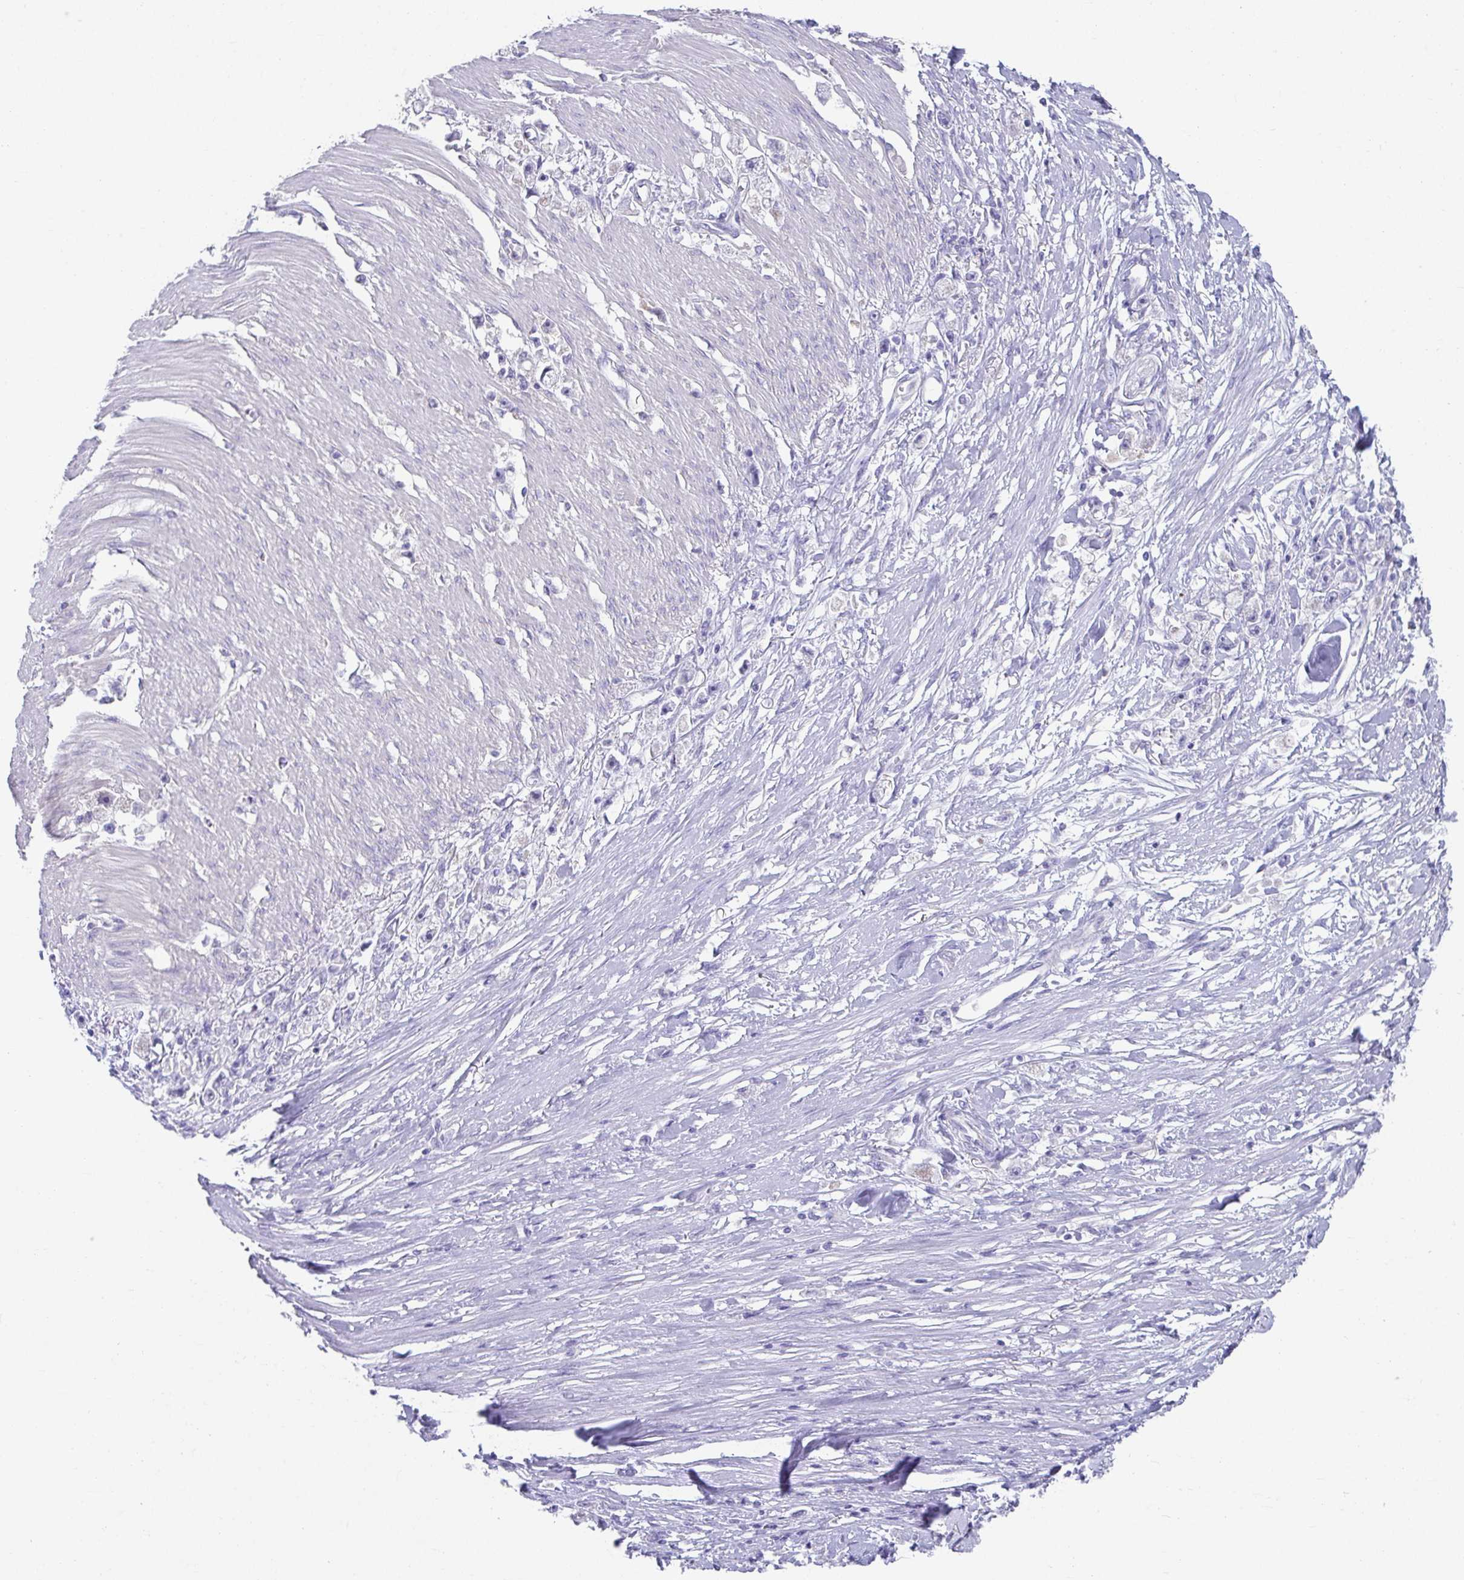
{"staining": {"intensity": "negative", "quantity": "none", "location": "none"}, "tissue": "stomach cancer", "cell_type": "Tumor cells", "image_type": "cancer", "snomed": [{"axis": "morphology", "description": "Adenocarcinoma, NOS"}, {"axis": "topography", "description": "Stomach"}], "caption": "IHC histopathology image of neoplastic tissue: stomach cancer (adenocarcinoma) stained with DAB exhibits no significant protein expression in tumor cells.", "gene": "CXCR1", "patient": {"sex": "female", "age": 59}}